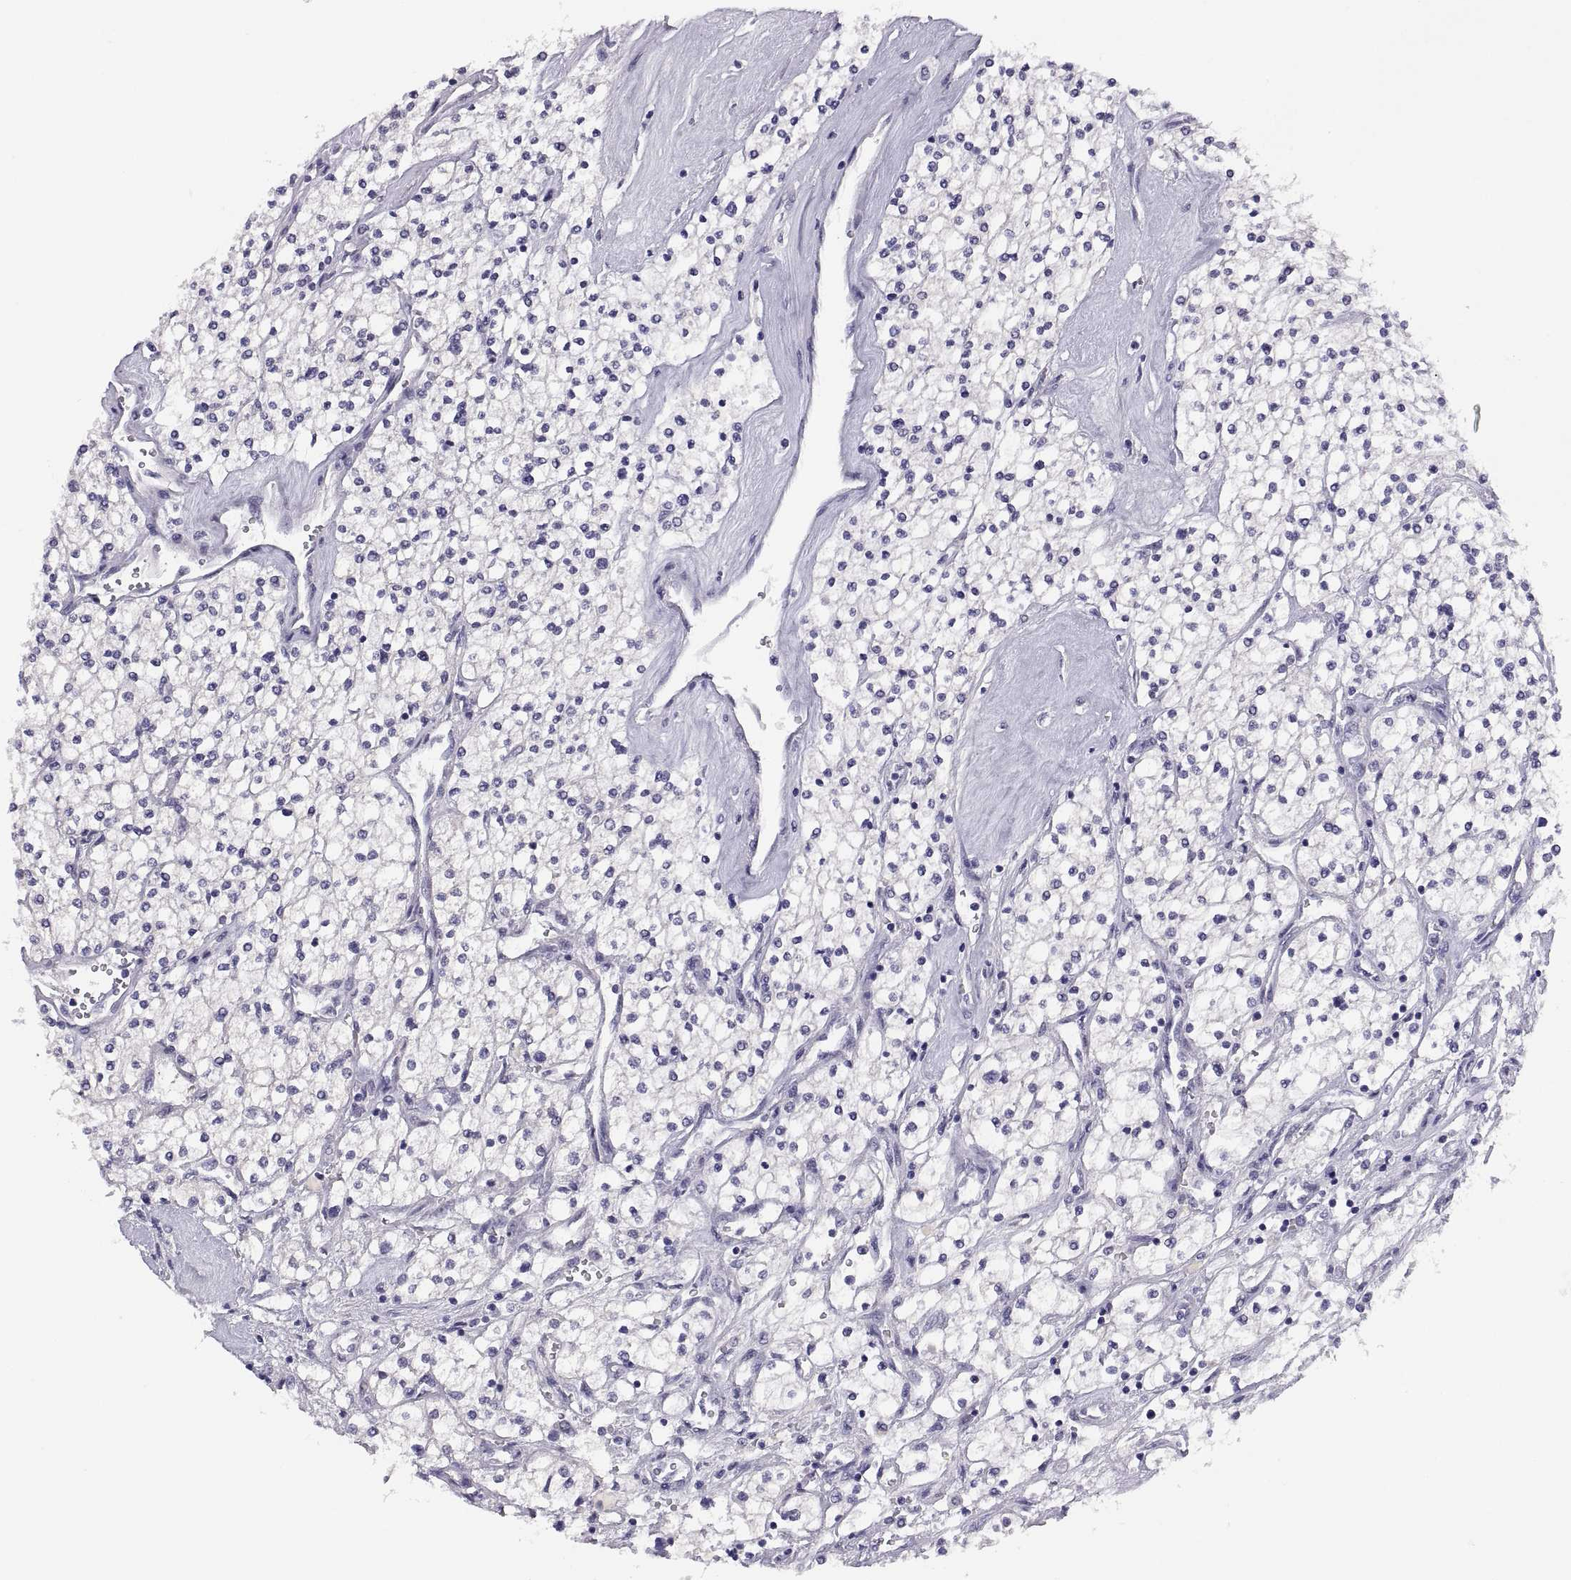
{"staining": {"intensity": "negative", "quantity": "none", "location": "none"}, "tissue": "renal cancer", "cell_type": "Tumor cells", "image_type": "cancer", "snomed": [{"axis": "morphology", "description": "Adenocarcinoma, NOS"}, {"axis": "topography", "description": "Kidney"}], "caption": "Immunohistochemistry photomicrograph of human adenocarcinoma (renal) stained for a protein (brown), which reveals no positivity in tumor cells.", "gene": "STRC", "patient": {"sex": "male", "age": 80}}